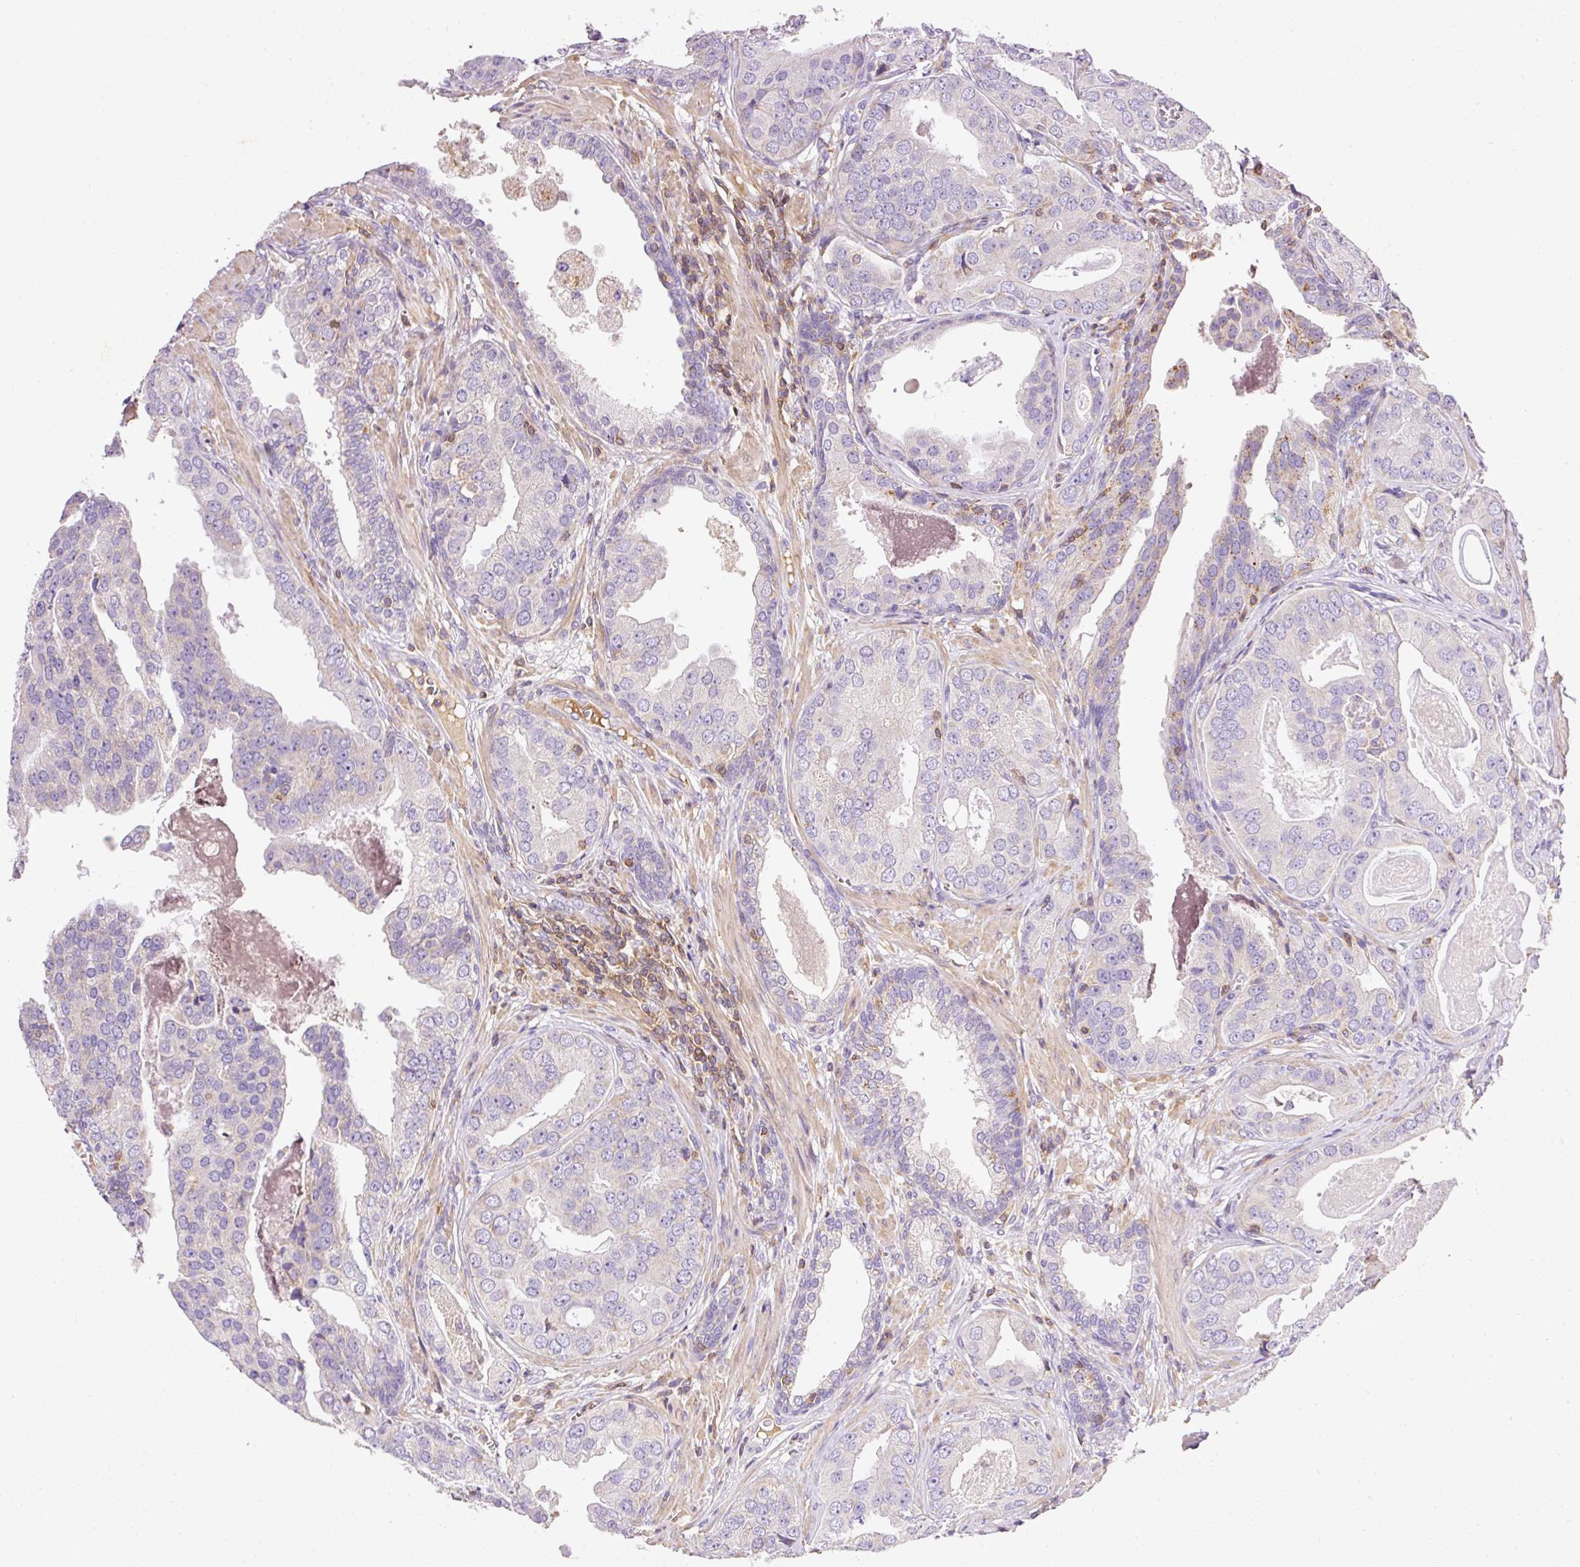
{"staining": {"intensity": "negative", "quantity": "none", "location": "none"}, "tissue": "prostate cancer", "cell_type": "Tumor cells", "image_type": "cancer", "snomed": [{"axis": "morphology", "description": "Adenocarcinoma, High grade"}, {"axis": "topography", "description": "Prostate"}], "caption": "This is an immunohistochemistry (IHC) photomicrograph of prostate cancer. There is no positivity in tumor cells.", "gene": "IMMT", "patient": {"sex": "male", "age": 71}}